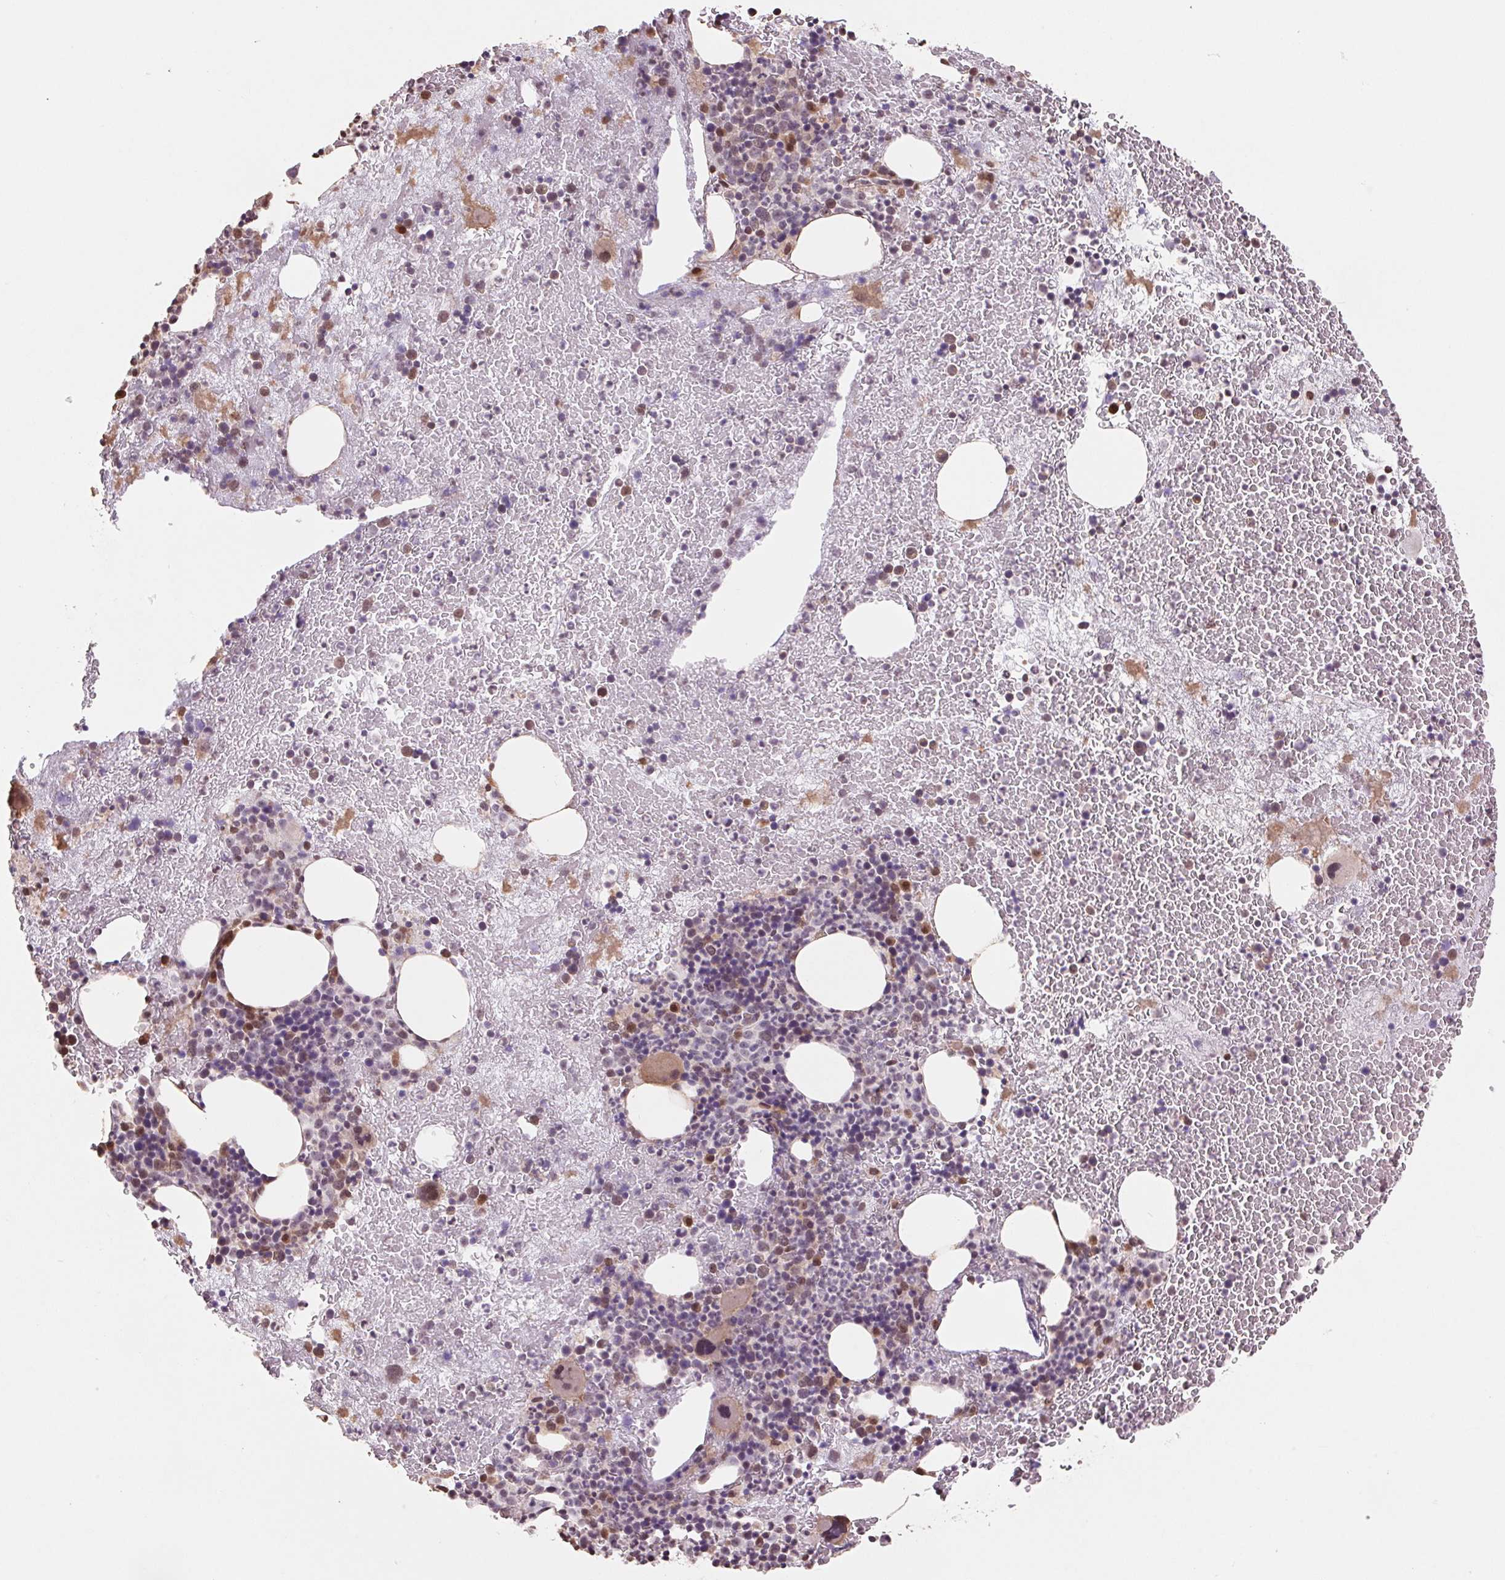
{"staining": {"intensity": "moderate", "quantity": "<25%", "location": "cytoplasmic/membranous,nuclear"}, "tissue": "bone marrow", "cell_type": "Hematopoietic cells", "image_type": "normal", "snomed": [{"axis": "morphology", "description": "Normal tissue, NOS"}, {"axis": "topography", "description": "Bone marrow"}], "caption": "Protein expression analysis of normal human bone marrow reveals moderate cytoplasmic/membranous,nuclear expression in approximately <25% of hematopoietic cells. The staining was performed using DAB, with brown indicating positive protein expression. Nuclei are stained blue with hematoxylin.", "gene": "CUTA", "patient": {"sex": "male", "age": 44}}